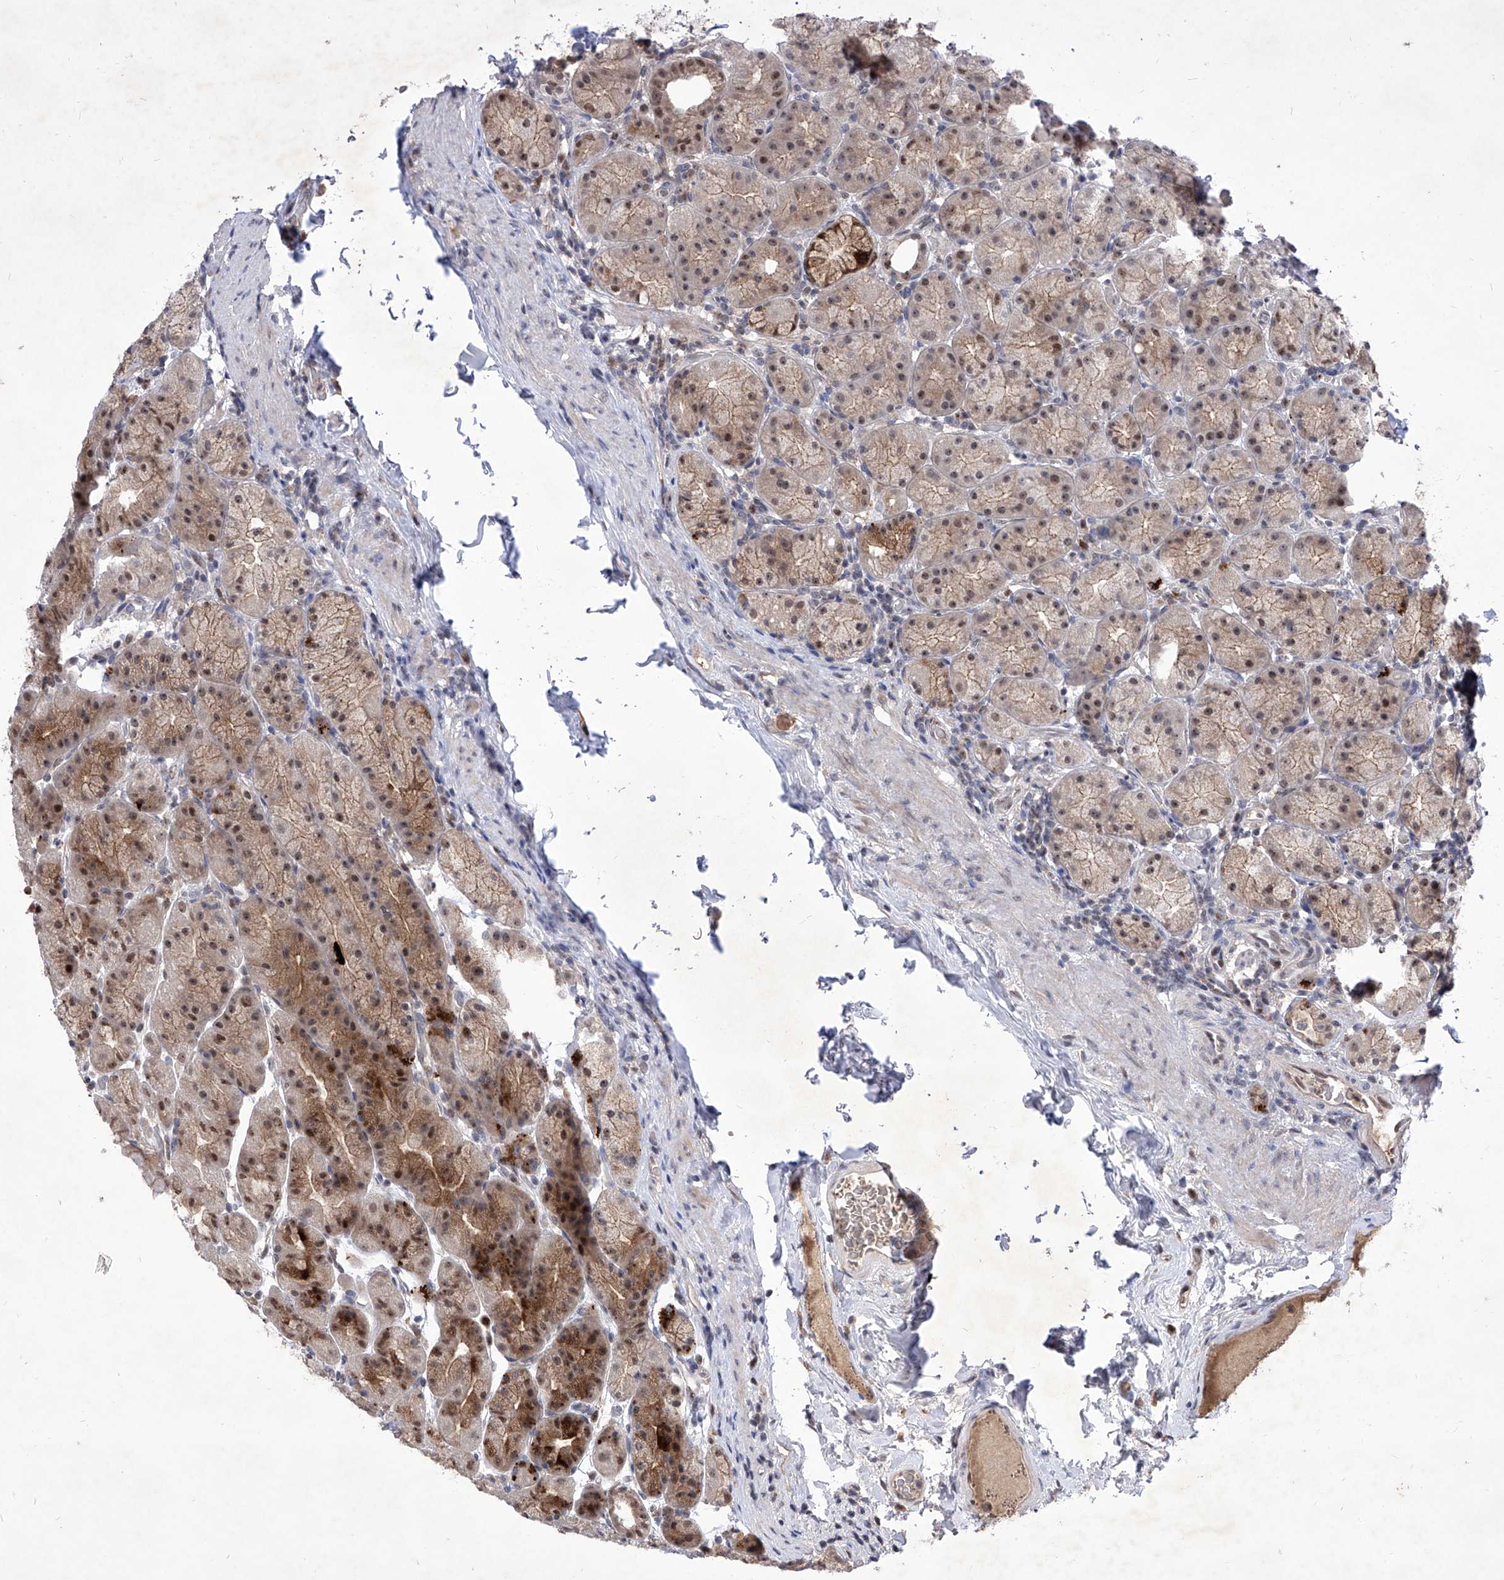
{"staining": {"intensity": "moderate", "quantity": "<25%", "location": "cytoplasmic/membranous,nuclear"}, "tissue": "stomach", "cell_type": "Glandular cells", "image_type": "normal", "snomed": [{"axis": "morphology", "description": "Normal tissue, NOS"}, {"axis": "topography", "description": "Stomach, upper"}], "caption": "High-power microscopy captured an IHC histopathology image of benign stomach, revealing moderate cytoplasmic/membranous,nuclear expression in approximately <25% of glandular cells. (IHC, brightfield microscopy, high magnification).", "gene": "LGR4", "patient": {"sex": "male", "age": 68}}